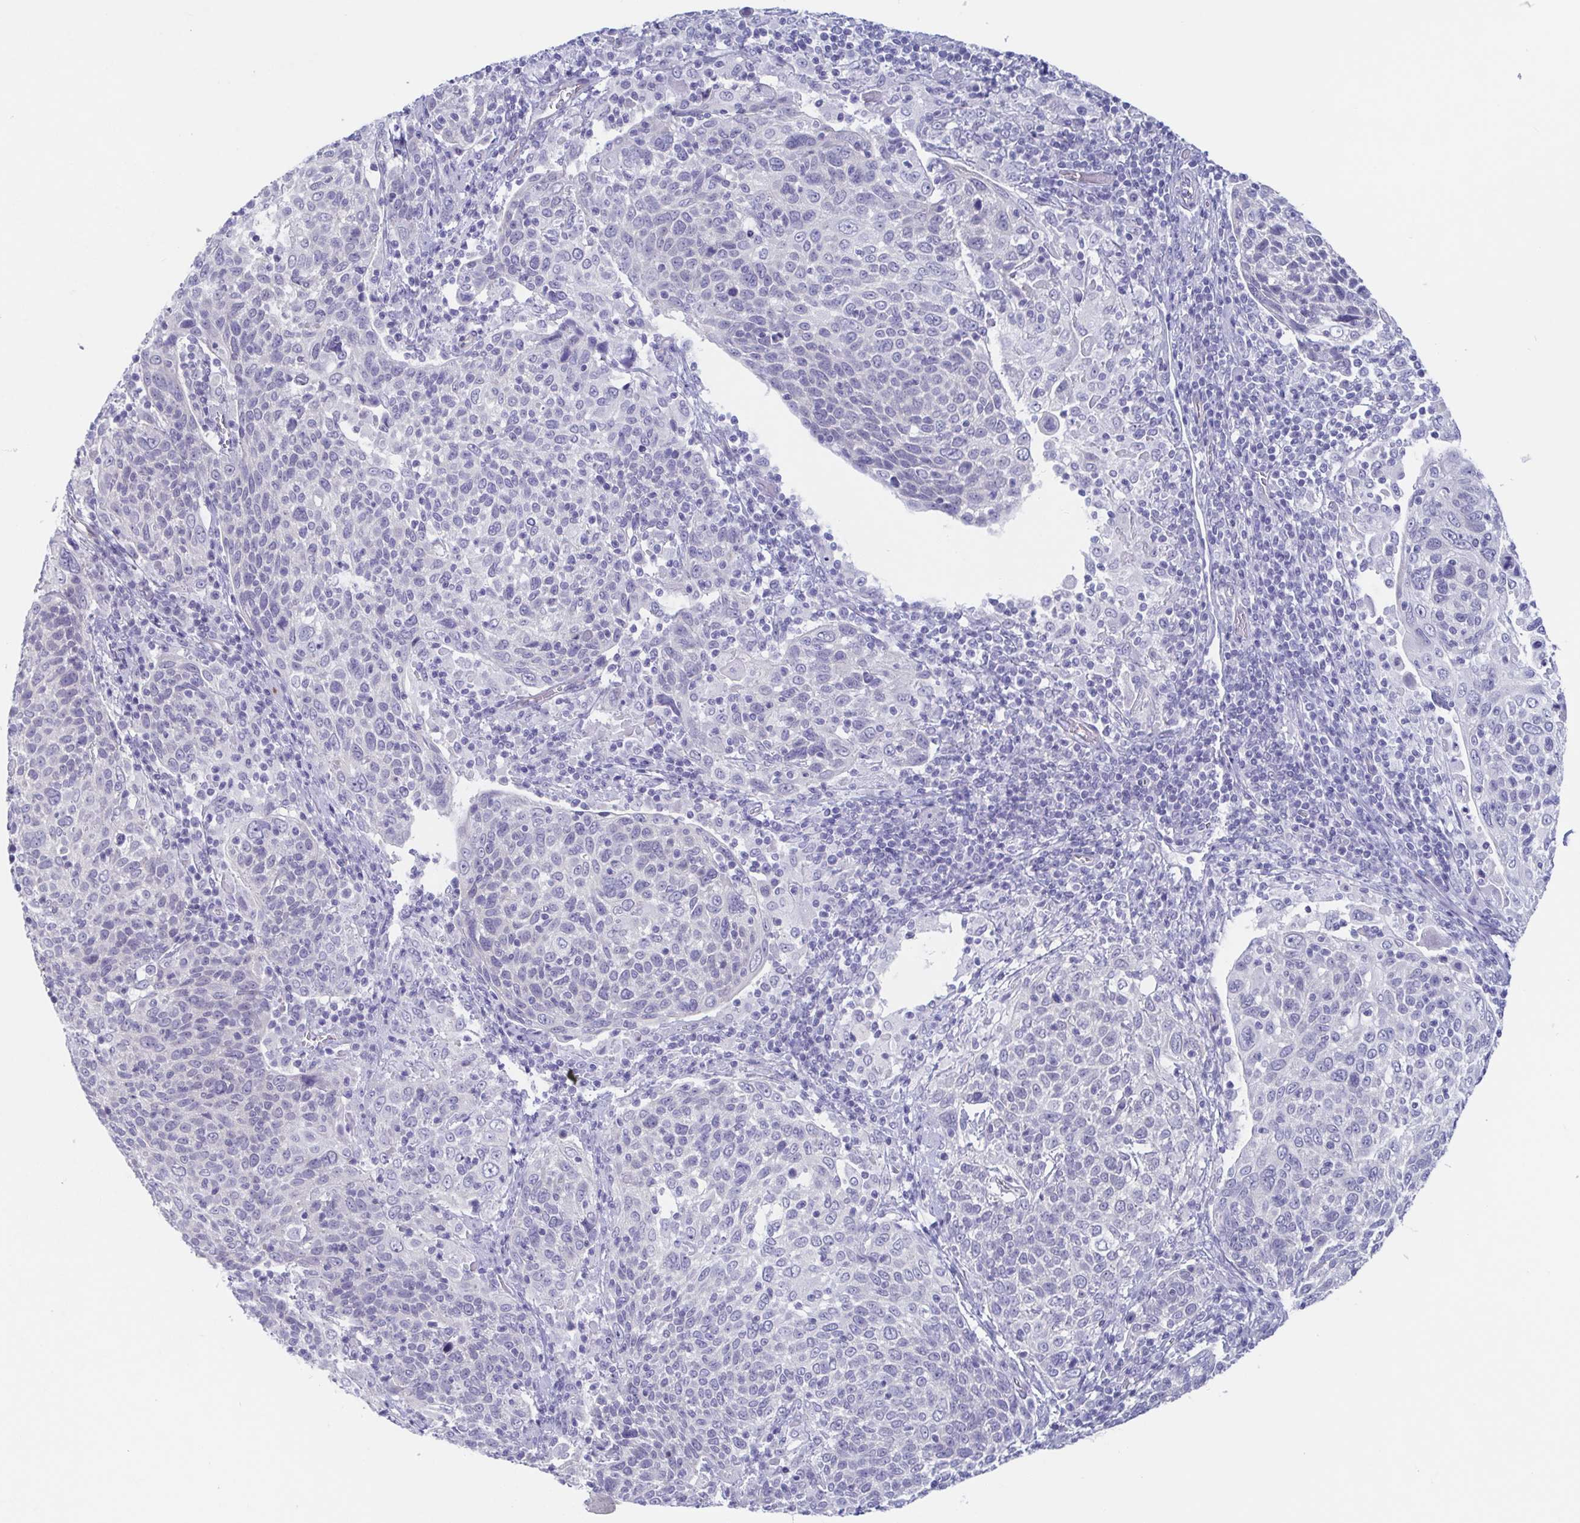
{"staining": {"intensity": "negative", "quantity": "none", "location": "none"}, "tissue": "cervical cancer", "cell_type": "Tumor cells", "image_type": "cancer", "snomed": [{"axis": "morphology", "description": "Squamous cell carcinoma, NOS"}, {"axis": "topography", "description": "Cervix"}], "caption": "High magnification brightfield microscopy of cervical cancer (squamous cell carcinoma) stained with DAB (brown) and counterstained with hematoxylin (blue): tumor cells show no significant expression.", "gene": "TEX12", "patient": {"sex": "female", "age": 61}}